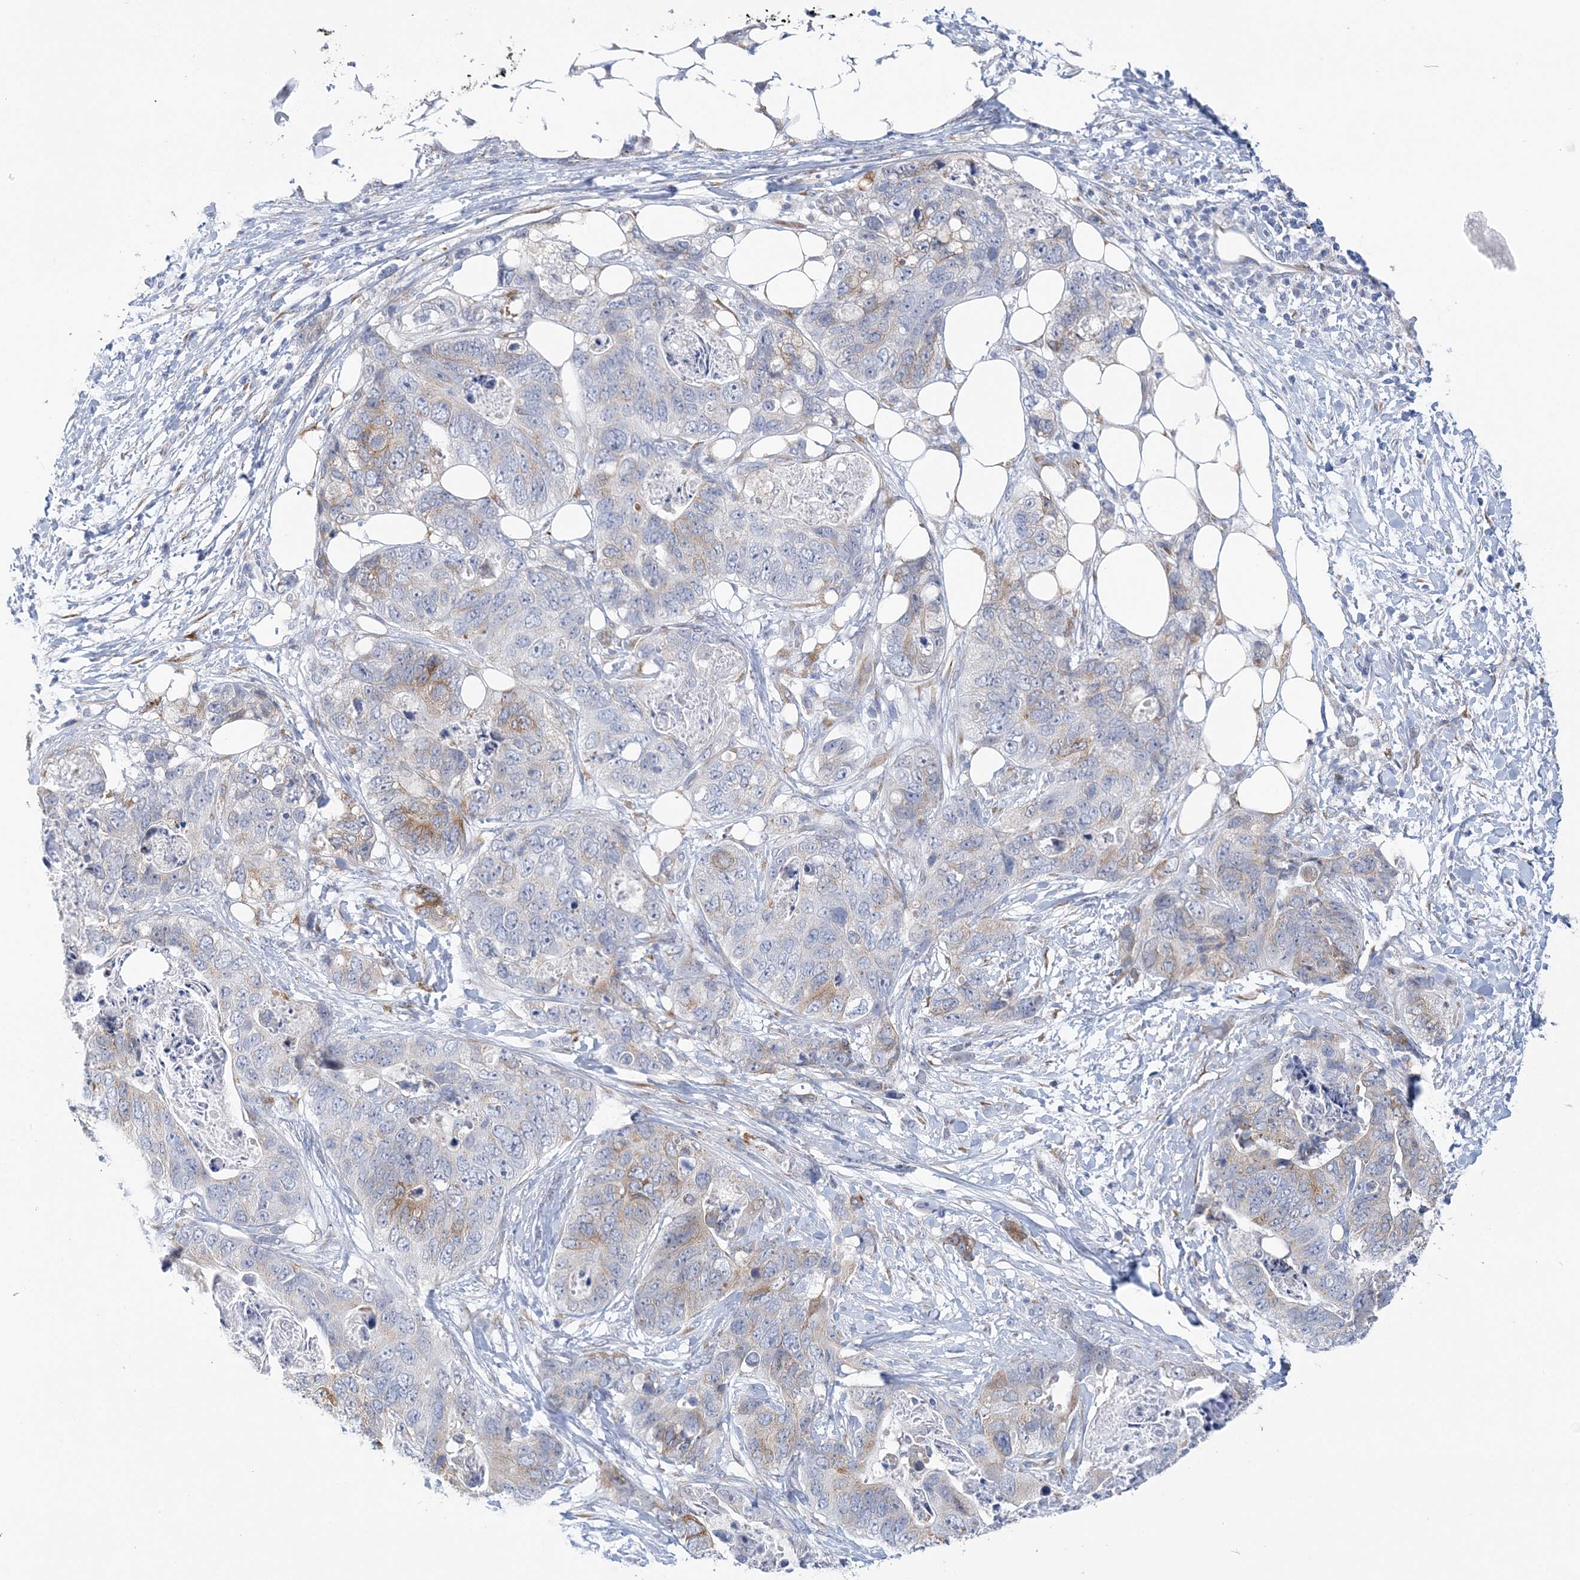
{"staining": {"intensity": "moderate", "quantity": "<25%", "location": "cytoplasmic/membranous"}, "tissue": "stomach cancer", "cell_type": "Tumor cells", "image_type": "cancer", "snomed": [{"axis": "morphology", "description": "Adenocarcinoma, NOS"}, {"axis": "topography", "description": "Stomach"}], "caption": "Moderate cytoplasmic/membranous protein staining is seen in approximately <25% of tumor cells in stomach cancer (adenocarcinoma).", "gene": "PLEKHG4B", "patient": {"sex": "female", "age": 89}}